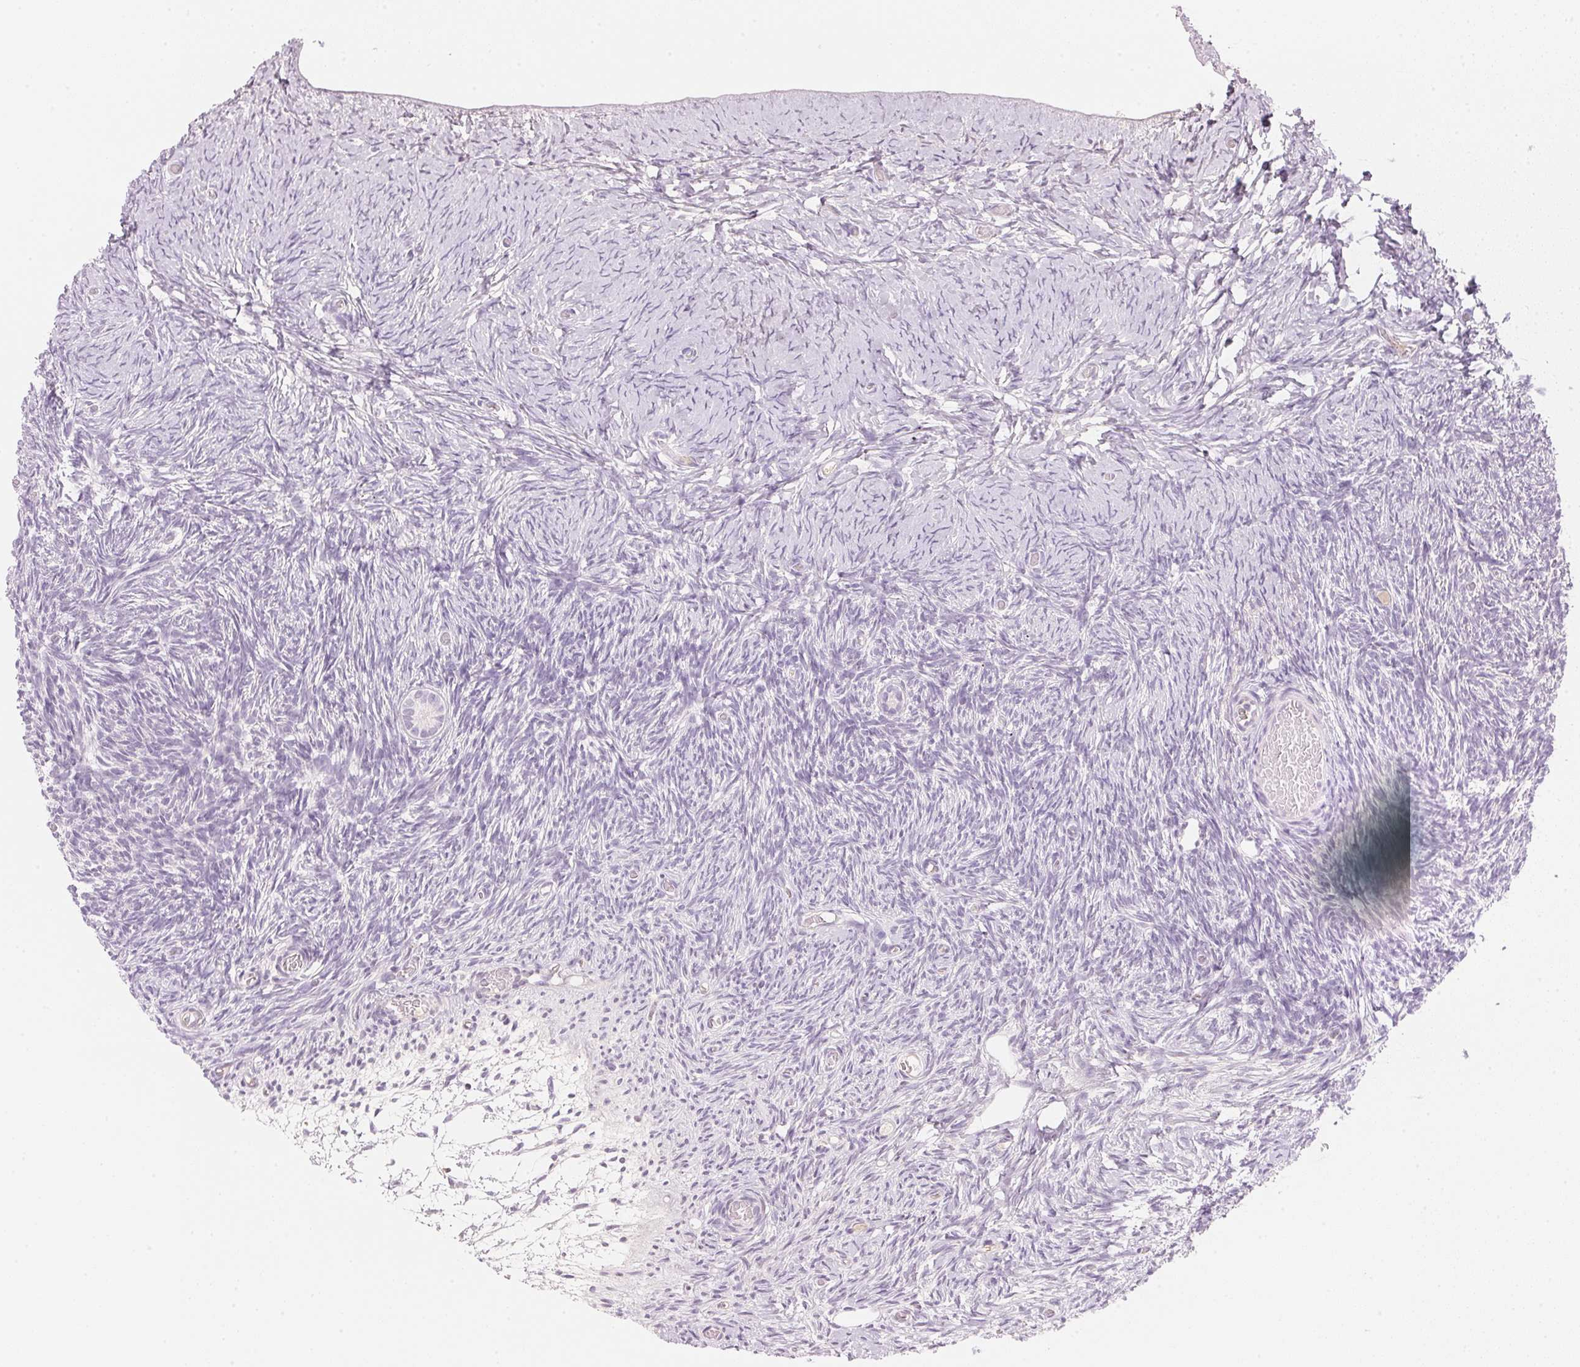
{"staining": {"intensity": "negative", "quantity": "none", "location": "none"}, "tissue": "ovary", "cell_type": "Follicle cells", "image_type": "normal", "snomed": [{"axis": "morphology", "description": "Normal tissue, NOS"}, {"axis": "topography", "description": "Ovary"}], "caption": "Follicle cells are negative for brown protein staining in normal ovary.", "gene": "HOXB13", "patient": {"sex": "female", "age": 39}}